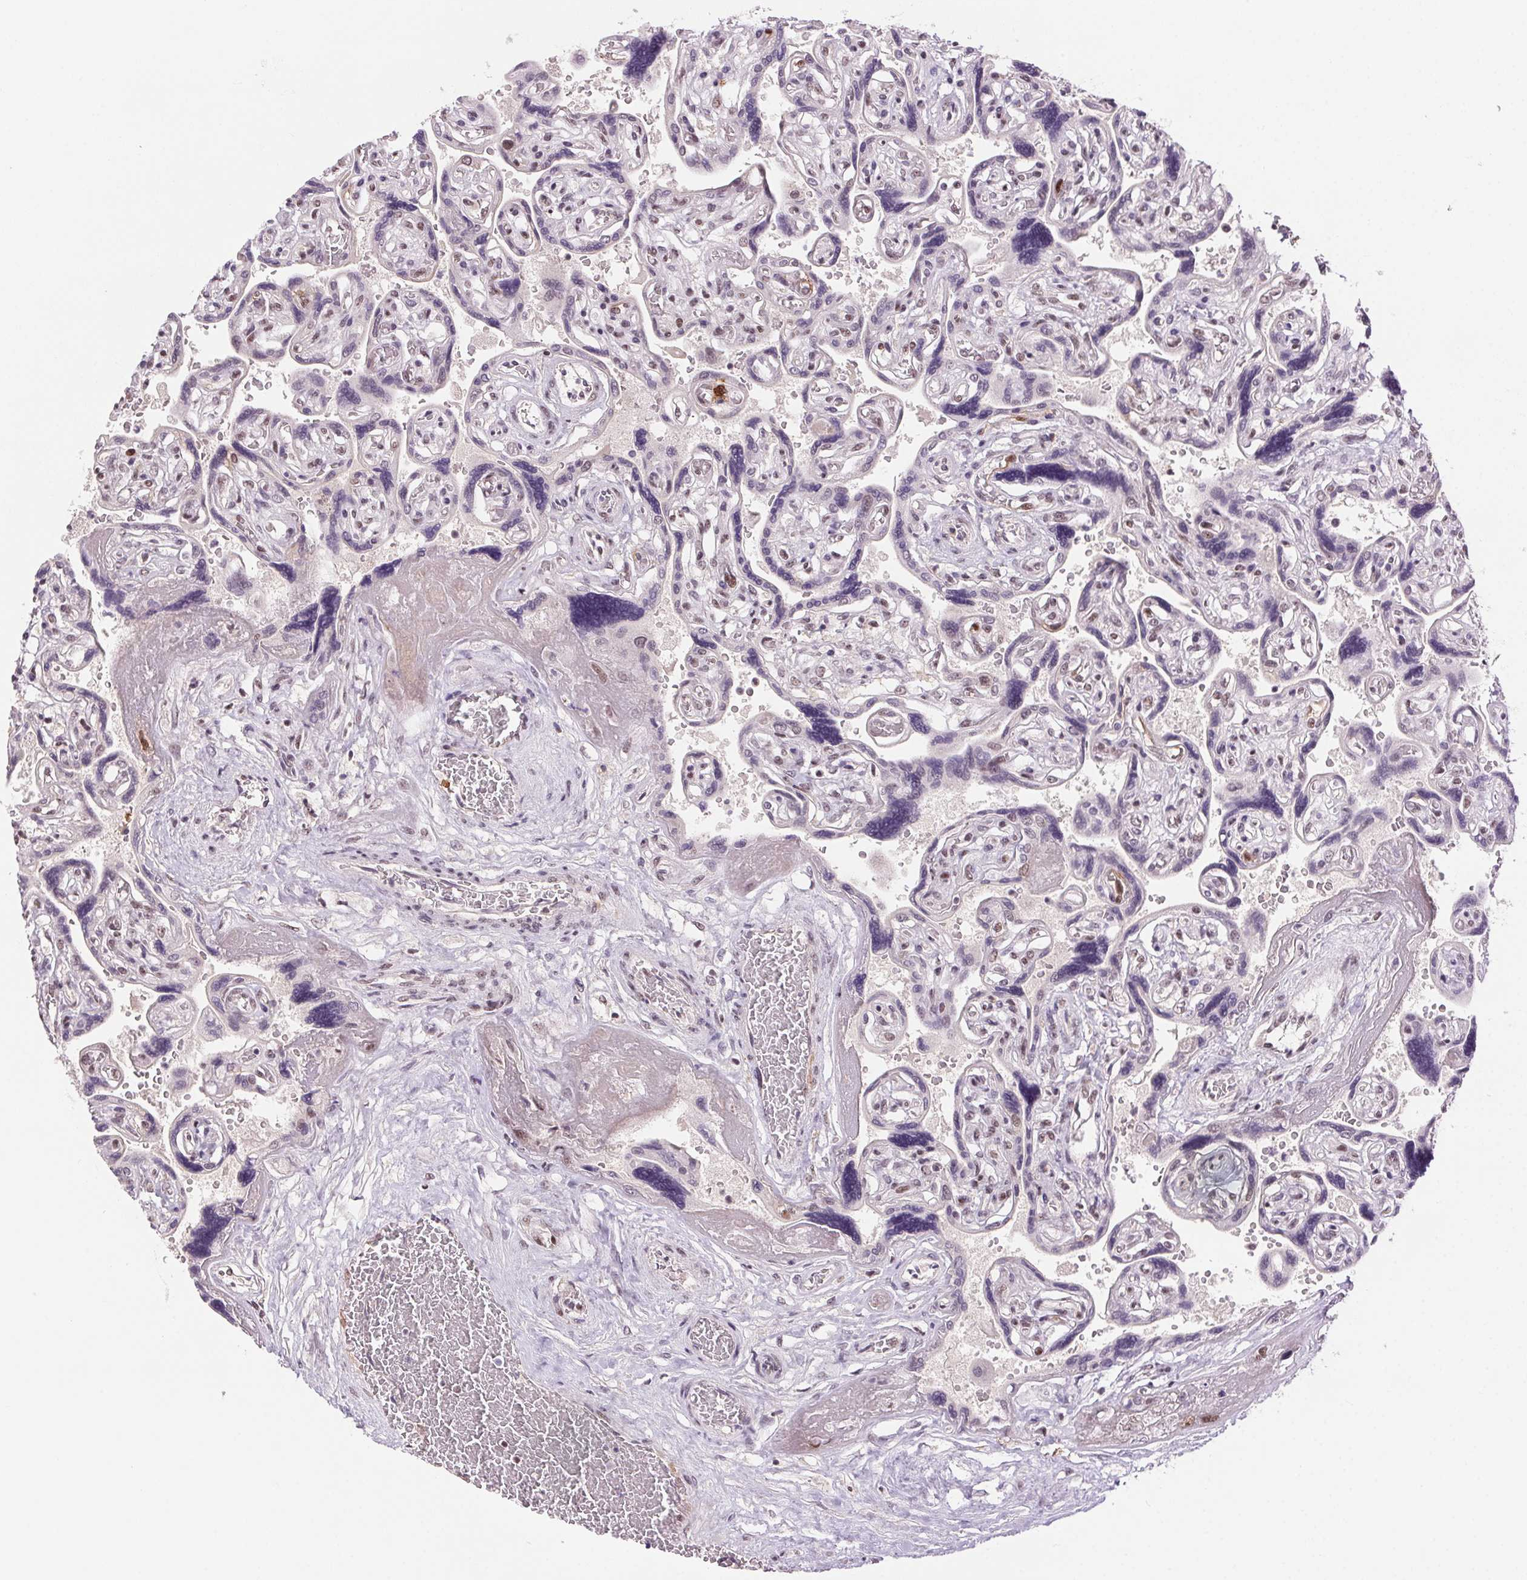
{"staining": {"intensity": "moderate", "quantity": ">75%", "location": "nuclear"}, "tissue": "placenta", "cell_type": "Decidual cells", "image_type": "normal", "snomed": [{"axis": "morphology", "description": "Normal tissue, NOS"}, {"axis": "topography", "description": "Placenta"}], "caption": "Placenta was stained to show a protein in brown. There is medium levels of moderate nuclear staining in approximately >75% of decidual cells. The protein is shown in brown color, while the nuclei are stained blue.", "gene": "CD2BP2", "patient": {"sex": "female", "age": 32}}